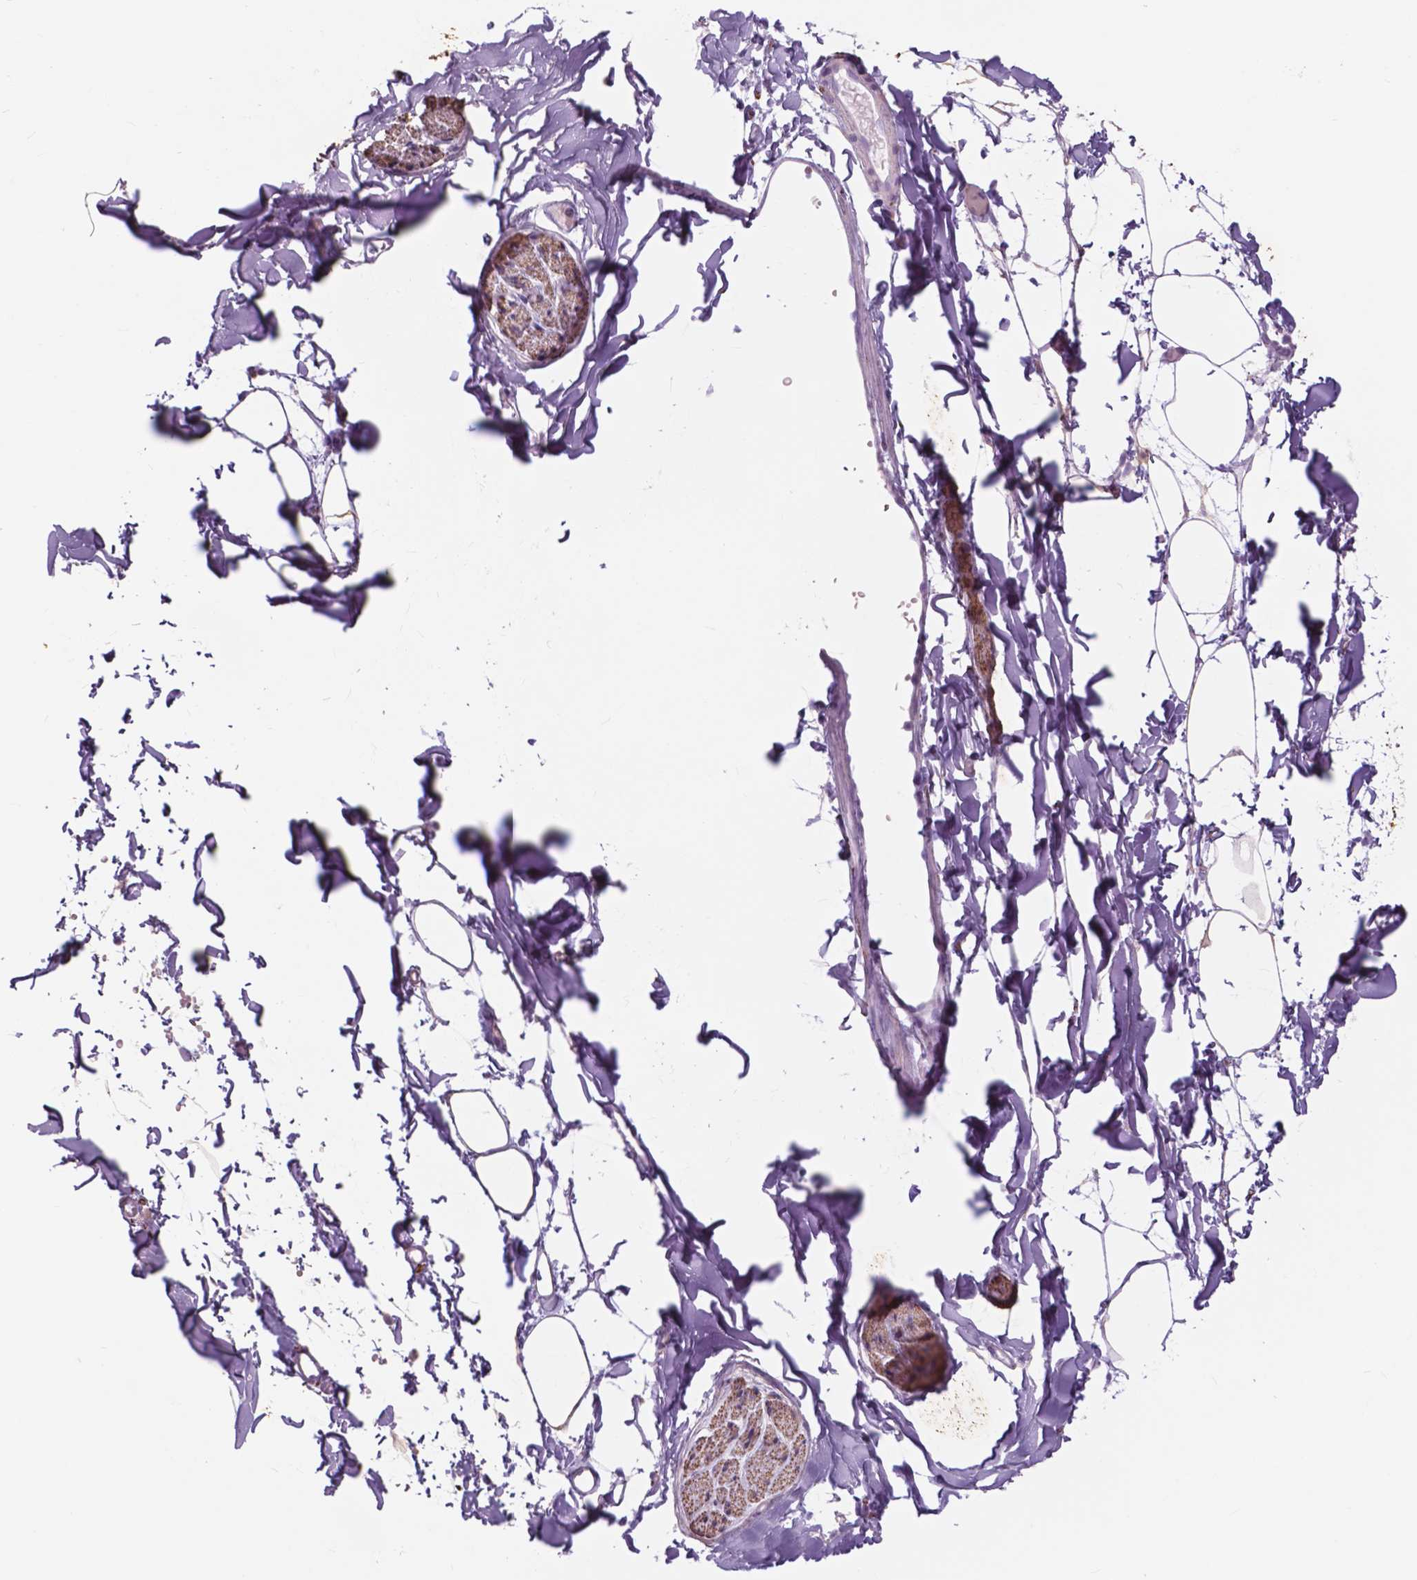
{"staining": {"intensity": "negative", "quantity": "none", "location": "none"}, "tissue": "adipose tissue", "cell_type": "Adipocytes", "image_type": "normal", "snomed": [{"axis": "morphology", "description": "Normal tissue, NOS"}, {"axis": "topography", "description": "Gallbladder"}, {"axis": "topography", "description": "Peripheral nerve tissue"}], "caption": "The image demonstrates no staining of adipocytes in normal adipose tissue.", "gene": "FXYD2", "patient": {"sex": "female", "age": 45}}